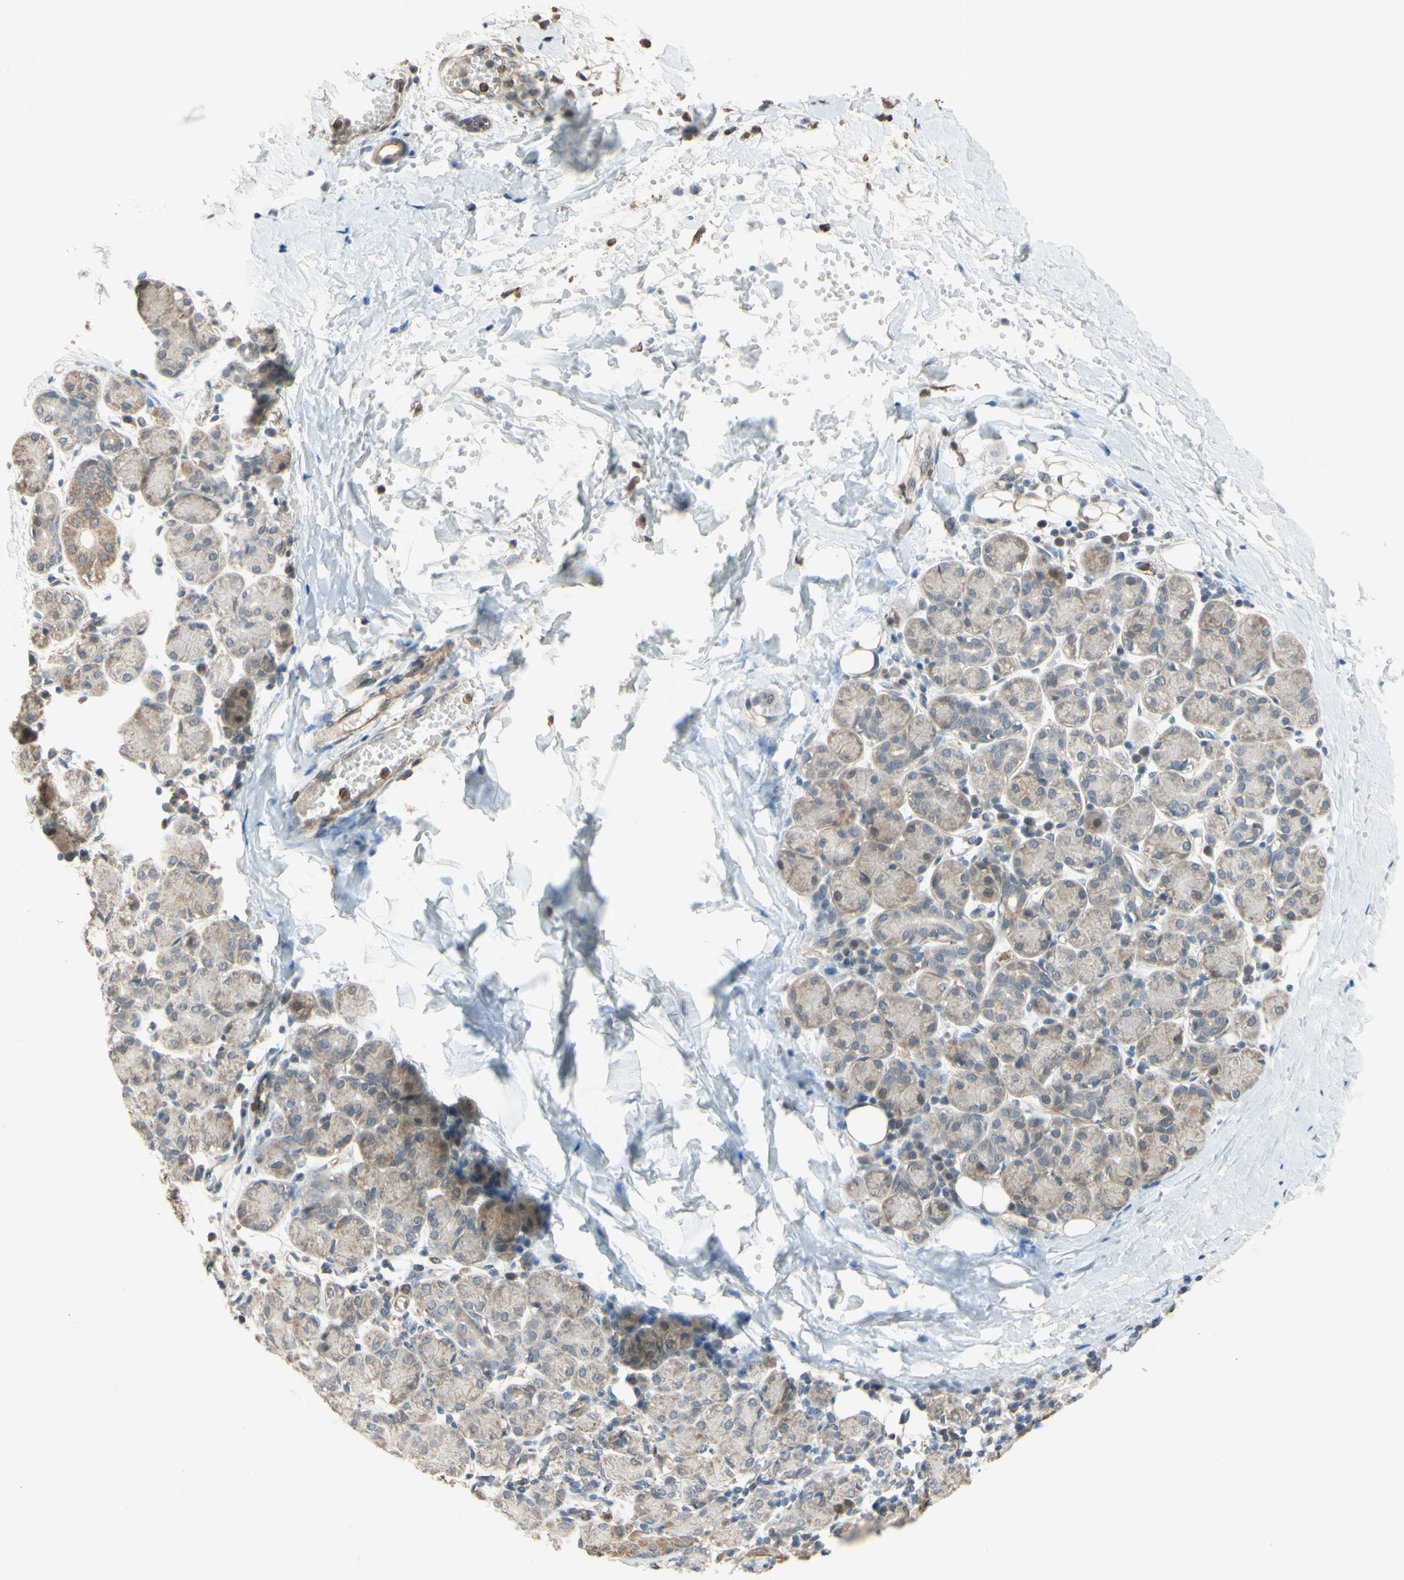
{"staining": {"intensity": "weak", "quantity": "25%-75%", "location": "cytoplasmic/membranous"}, "tissue": "salivary gland", "cell_type": "Glandular cells", "image_type": "normal", "snomed": [{"axis": "morphology", "description": "Normal tissue, NOS"}, {"axis": "morphology", "description": "Inflammation, NOS"}, {"axis": "topography", "description": "Lymph node"}, {"axis": "topography", "description": "Salivary gland"}], "caption": "Immunohistochemical staining of normal human salivary gland demonstrates 25%-75% levels of weak cytoplasmic/membranous protein positivity in approximately 25%-75% of glandular cells.", "gene": "GATA1", "patient": {"sex": "male", "age": 3}}